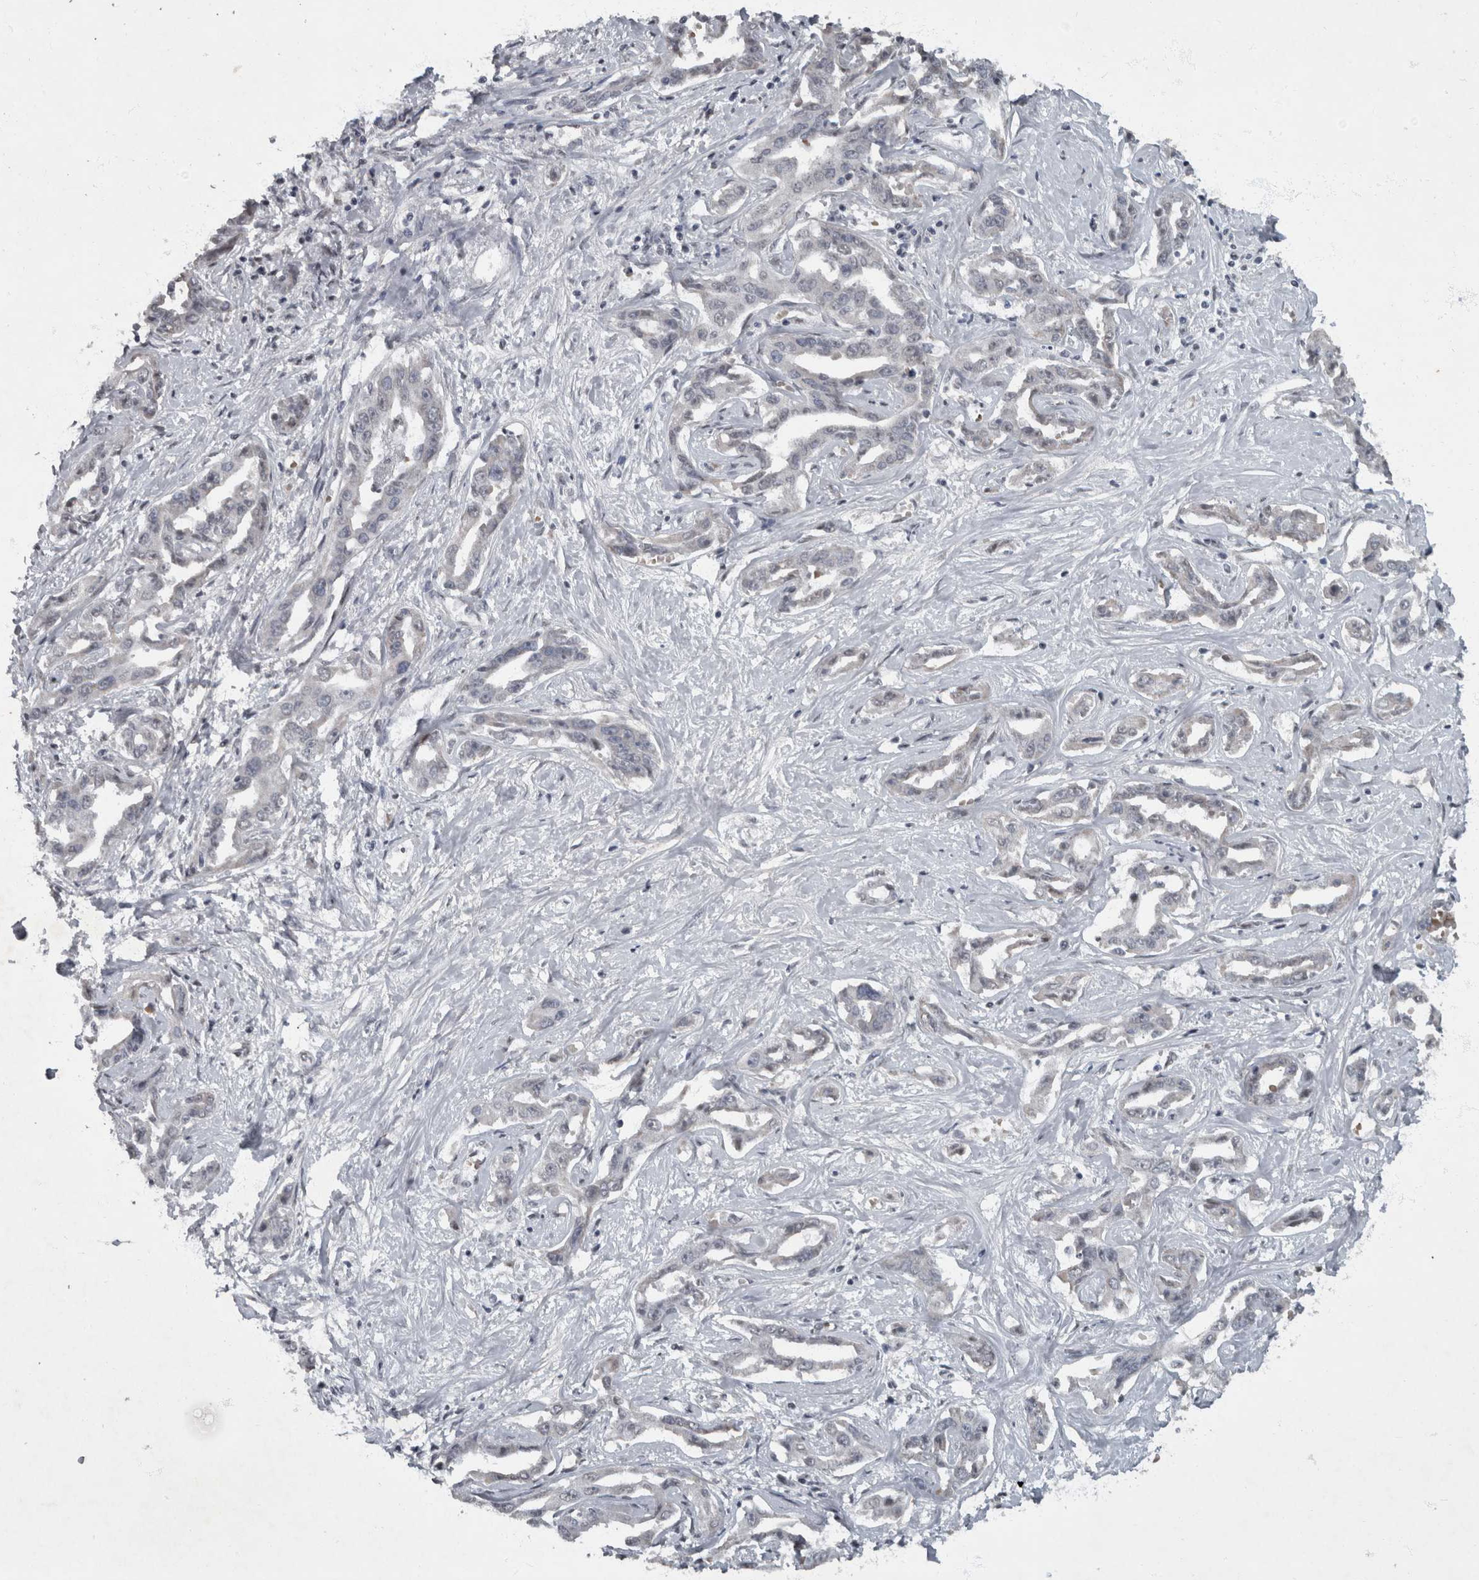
{"staining": {"intensity": "negative", "quantity": "none", "location": "none"}, "tissue": "liver cancer", "cell_type": "Tumor cells", "image_type": "cancer", "snomed": [{"axis": "morphology", "description": "Cholangiocarcinoma"}, {"axis": "topography", "description": "Liver"}], "caption": "The photomicrograph exhibits no staining of tumor cells in cholangiocarcinoma (liver).", "gene": "WDR33", "patient": {"sex": "male", "age": 59}}